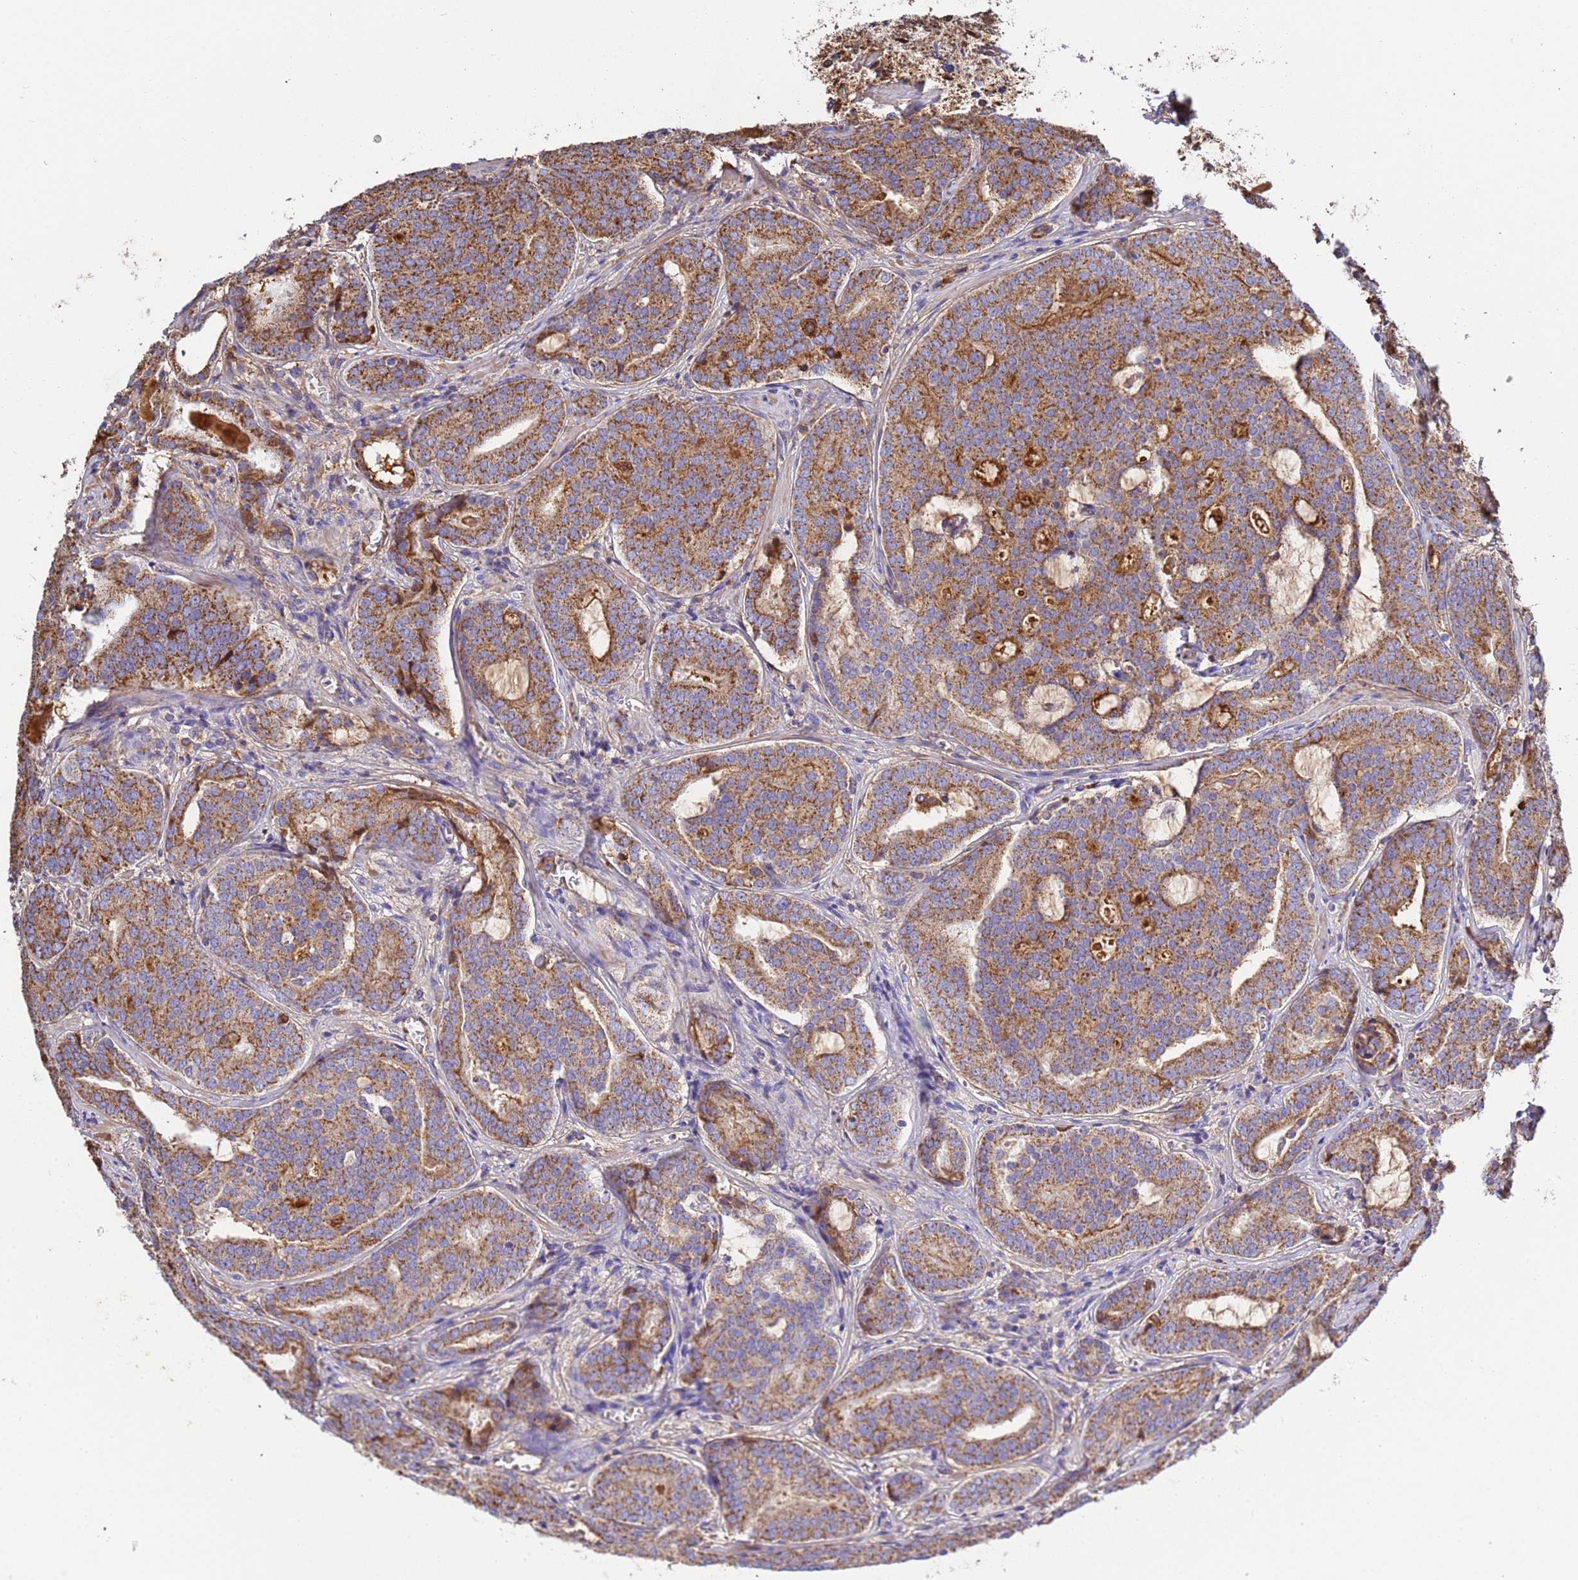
{"staining": {"intensity": "moderate", "quantity": ">75%", "location": "cytoplasmic/membranous"}, "tissue": "prostate cancer", "cell_type": "Tumor cells", "image_type": "cancer", "snomed": [{"axis": "morphology", "description": "Adenocarcinoma, High grade"}, {"axis": "topography", "description": "Prostate"}], "caption": "A photomicrograph of human prostate high-grade adenocarcinoma stained for a protein shows moderate cytoplasmic/membranous brown staining in tumor cells.", "gene": "GLUD1", "patient": {"sex": "male", "age": 55}}